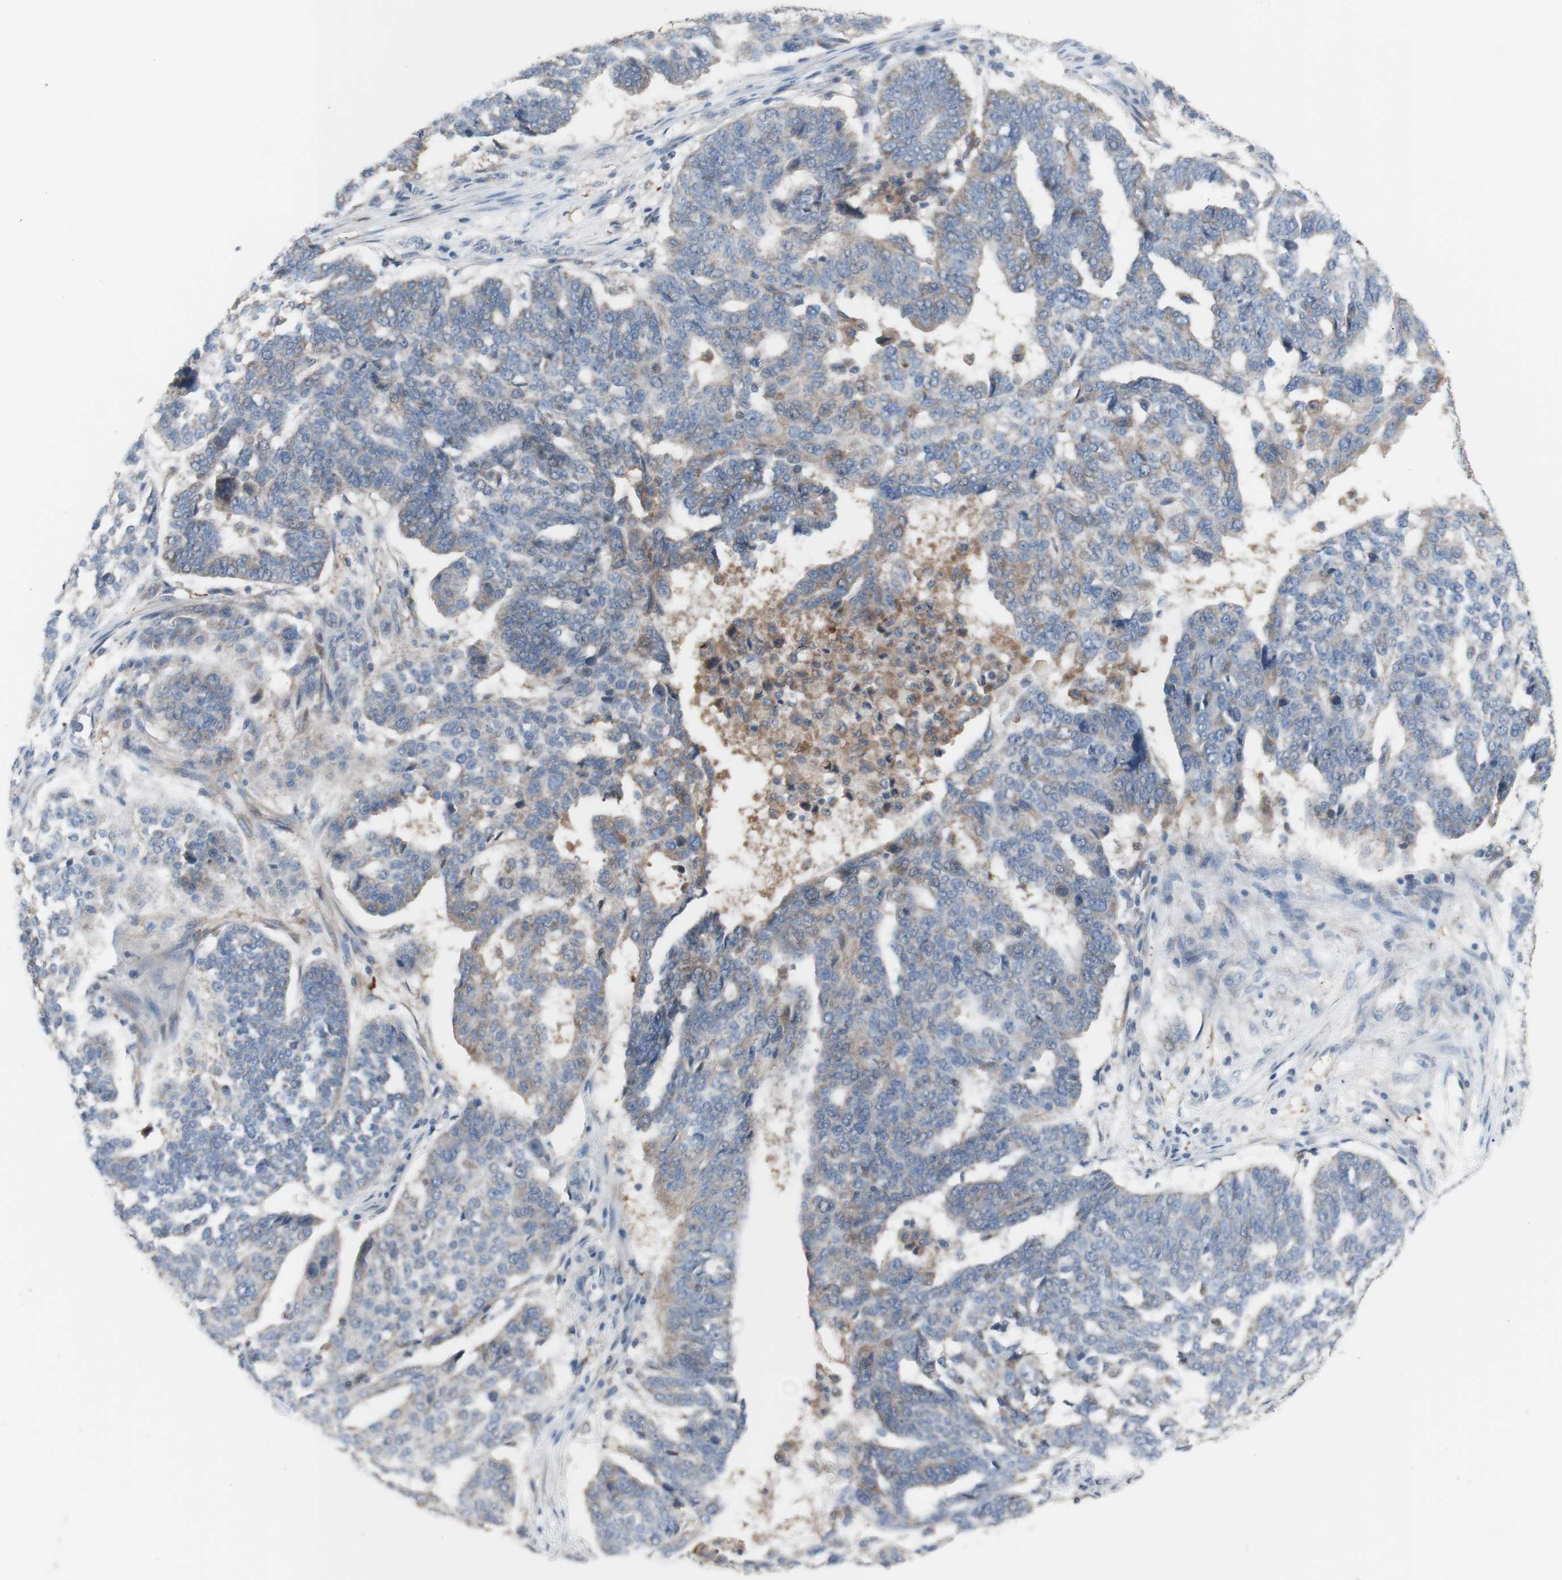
{"staining": {"intensity": "weak", "quantity": "<25%", "location": "cytoplasmic/membranous"}, "tissue": "ovarian cancer", "cell_type": "Tumor cells", "image_type": "cancer", "snomed": [{"axis": "morphology", "description": "Cystadenocarcinoma, serous, NOS"}, {"axis": "topography", "description": "Ovary"}], "caption": "Micrograph shows no significant protein expression in tumor cells of ovarian cancer.", "gene": "C3orf52", "patient": {"sex": "female", "age": 59}}